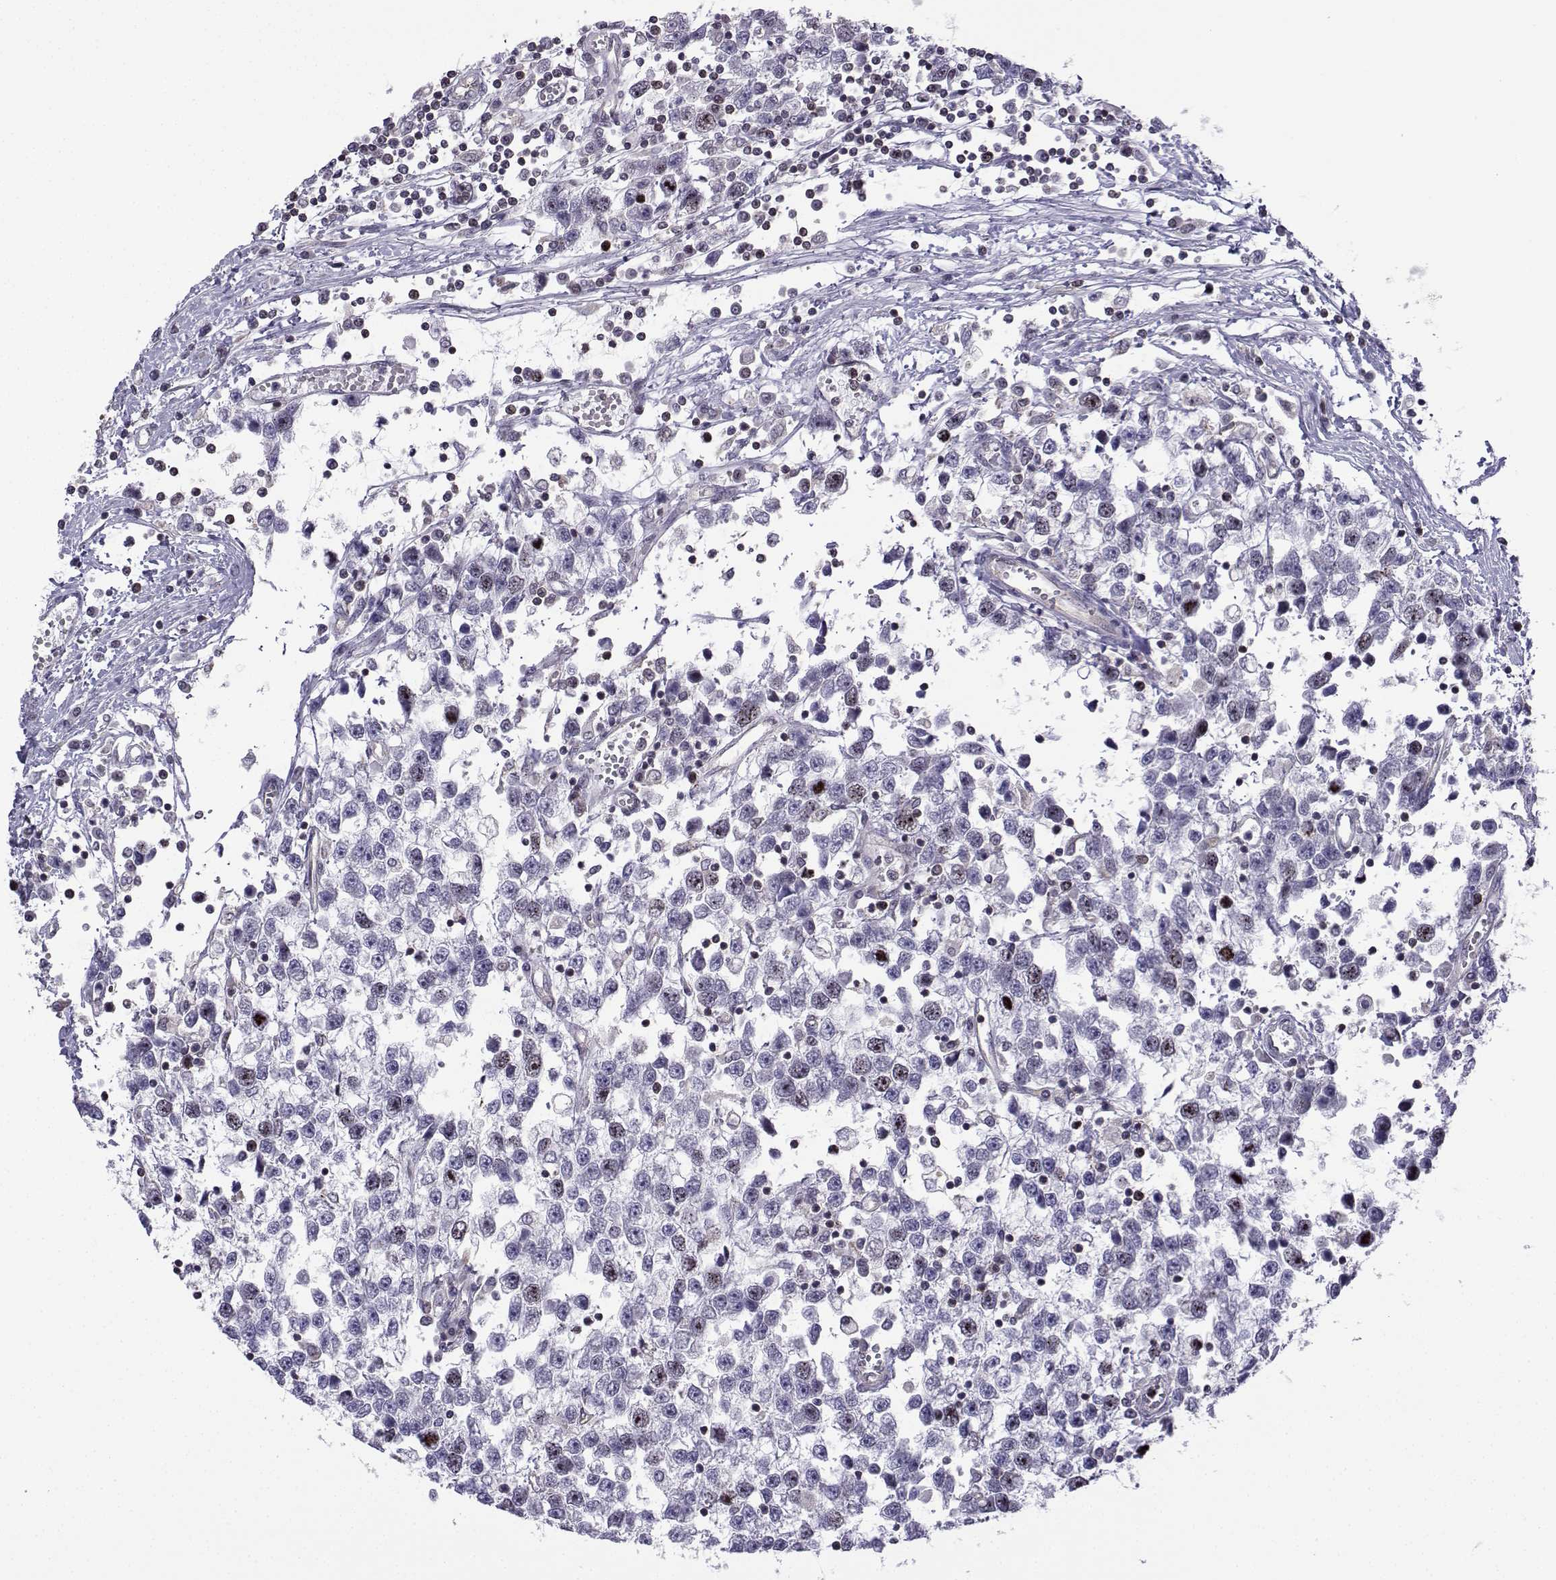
{"staining": {"intensity": "moderate", "quantity": "<25%", "location": "nuclear"}, "tissue": "testis cancer", "cell_type": "Tumor cells", "image_type": "cancer", "snomed": [{"axis": "morphology", "description": "Seminoma, NOS"}, {"axis": "topography", "description": "Testis"}], "caption": "Tumor cells show low levels of moderate nuclear staining in about <25% of cells in testis cancer. (DAB (3,3'-diaminobenzidine) = brown stain, brightfield microscopy at high magnification).", "gene": "INCENP", "patient": {"sex": "male", "age": 34}}